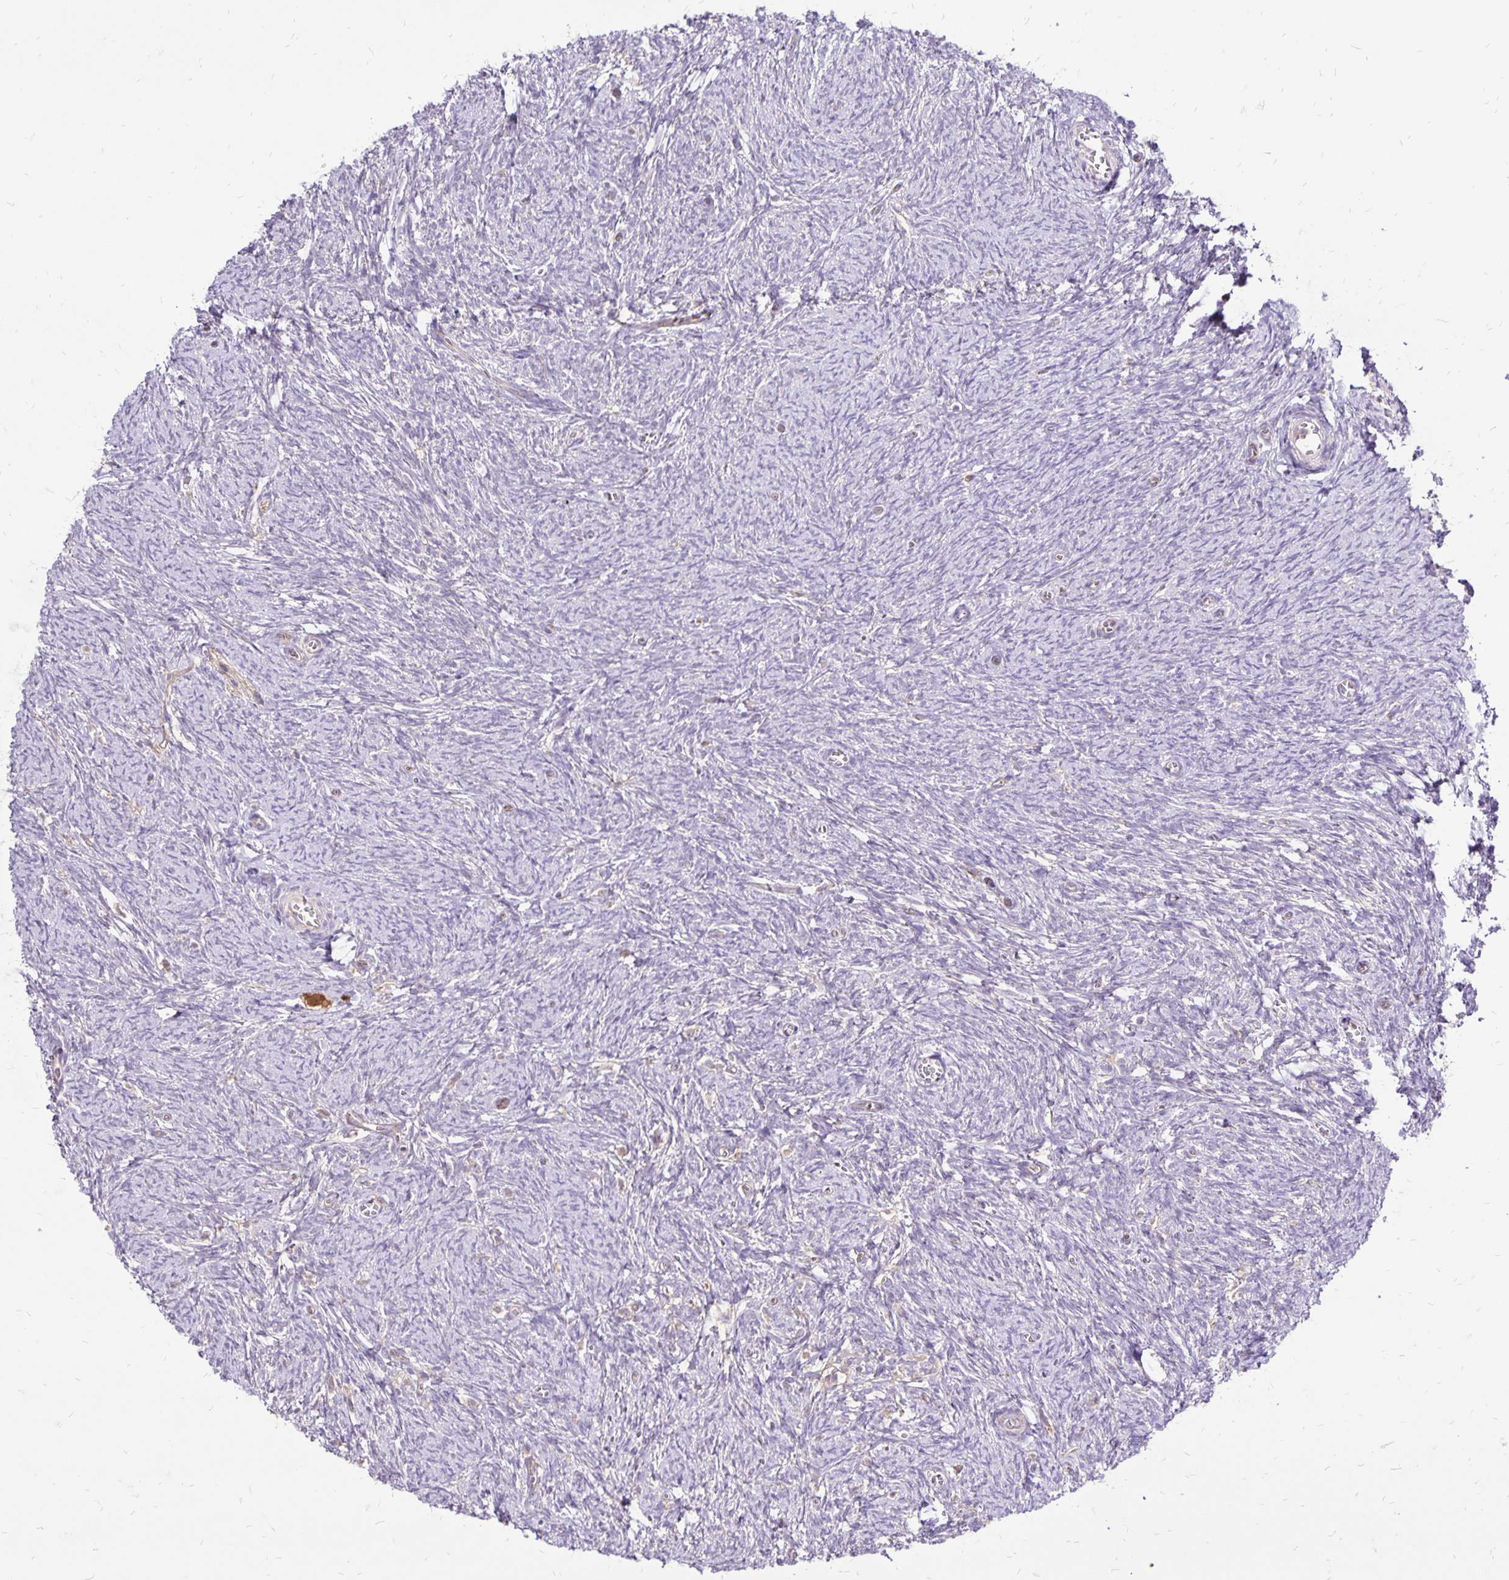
{"staining": {"intensity": "negative", "quantity": "none", "location": "none"}, "tissue": "ovary", "cell_type": "Ovarian stroma cells", "image_type": "normal", "snomed": [{"axis": "morphology", "description": "Normal tissue, NOS"}, {"axis": "topography", "description": "Ovary"}], "caption": "This is an IHC histopathology image of normal human ovary. There is no positivity in ovarian stroma cells.", "gene": "EIF5A", "patient": {"sex": "female", "age": 41}}